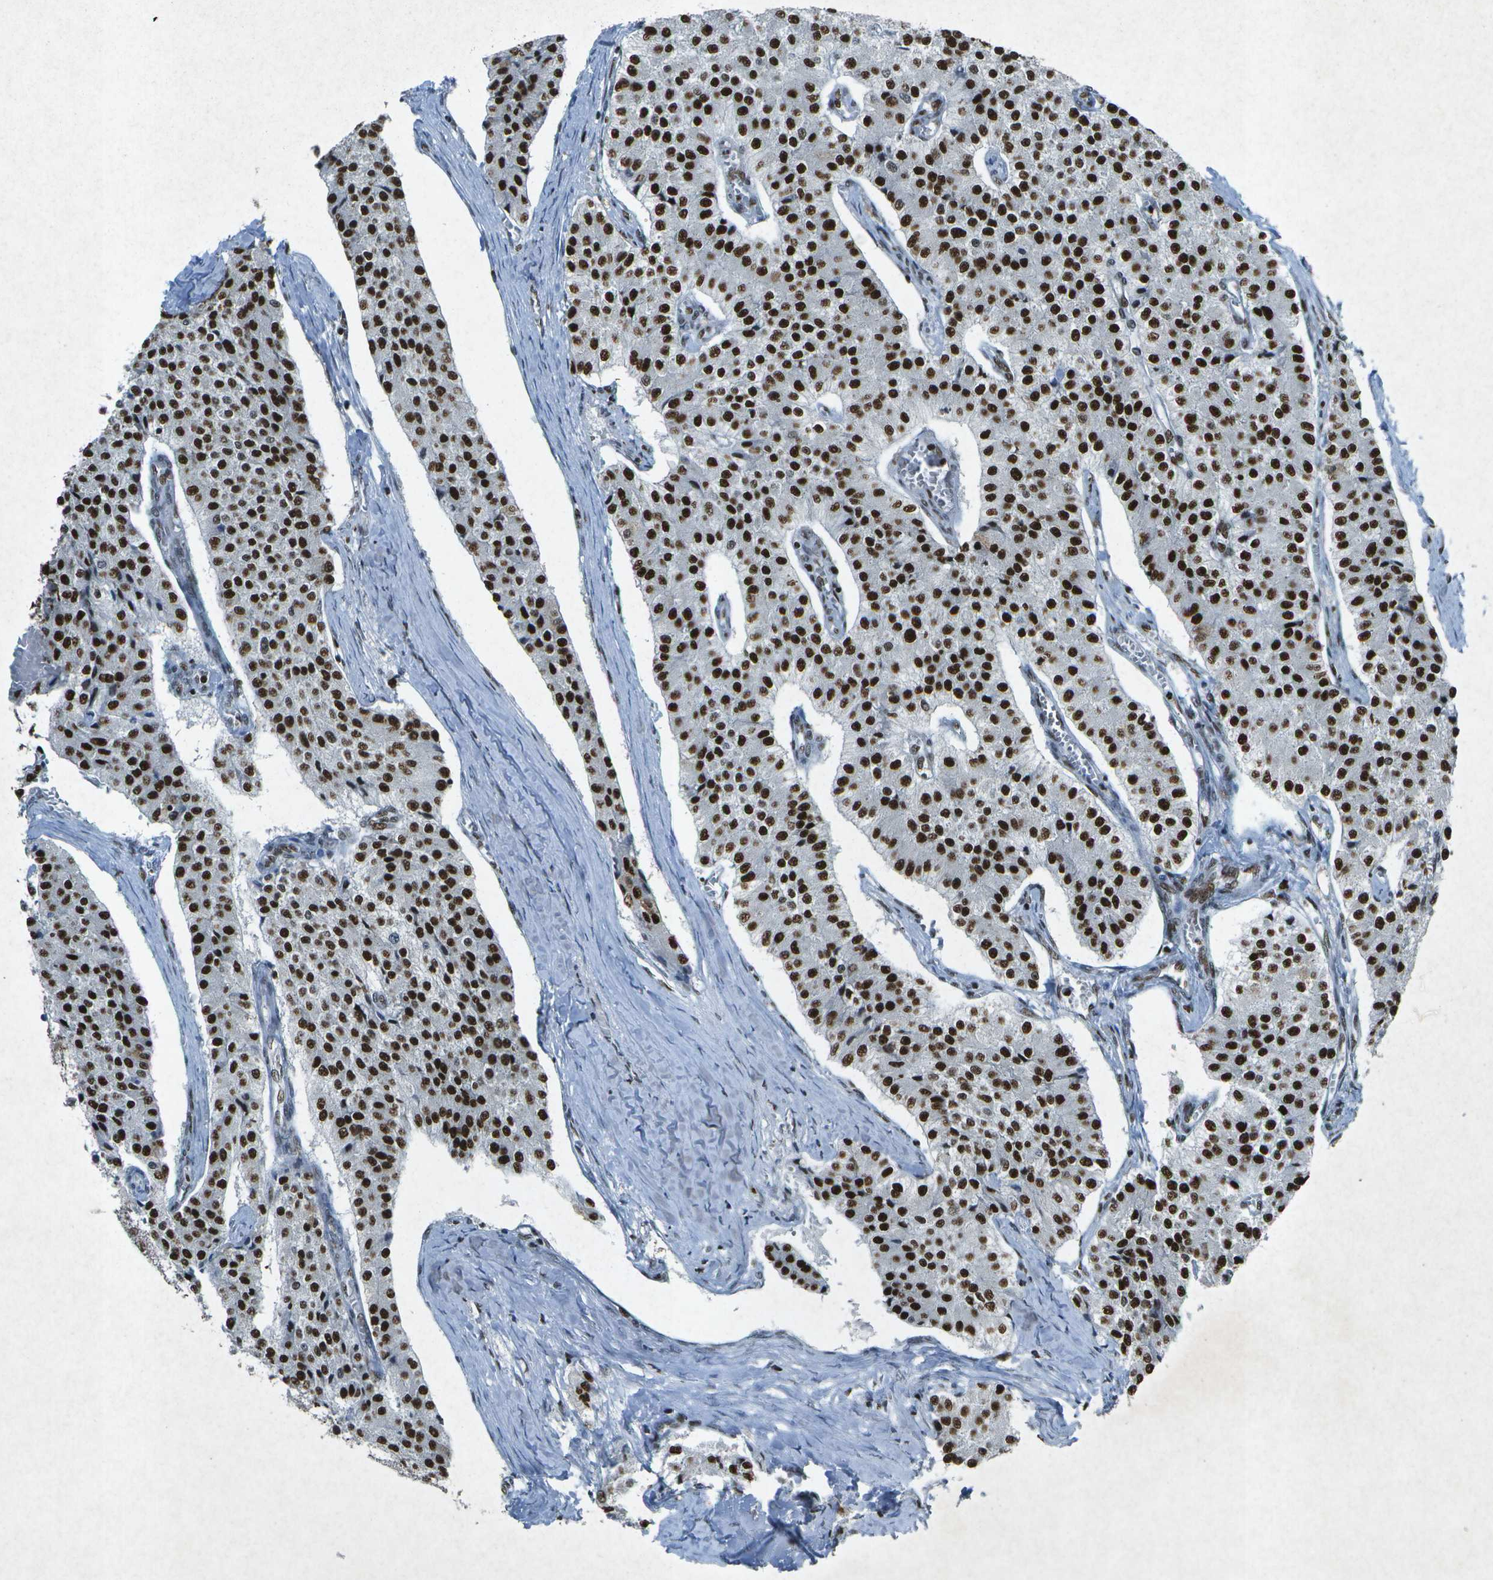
{"staining": {"intensity": "strong", "quantity": ">75%", "location": "nuclear"}, "tissue": "carcinoid", "cell_type": "Tumor cells", "image_type": "cancer", "snomed": [{"axis": "morphology", "description": "Carcinoid, malignant, NOS"}, {"axis": "topography", "description": "Colon"}], "caption": "Protein expression analysis of carcinoid shows strong nuclear positivity in approximately >75% of tumor cells.", "gene": "MTA2", "patient": {"sex": "female", "age": 52}}